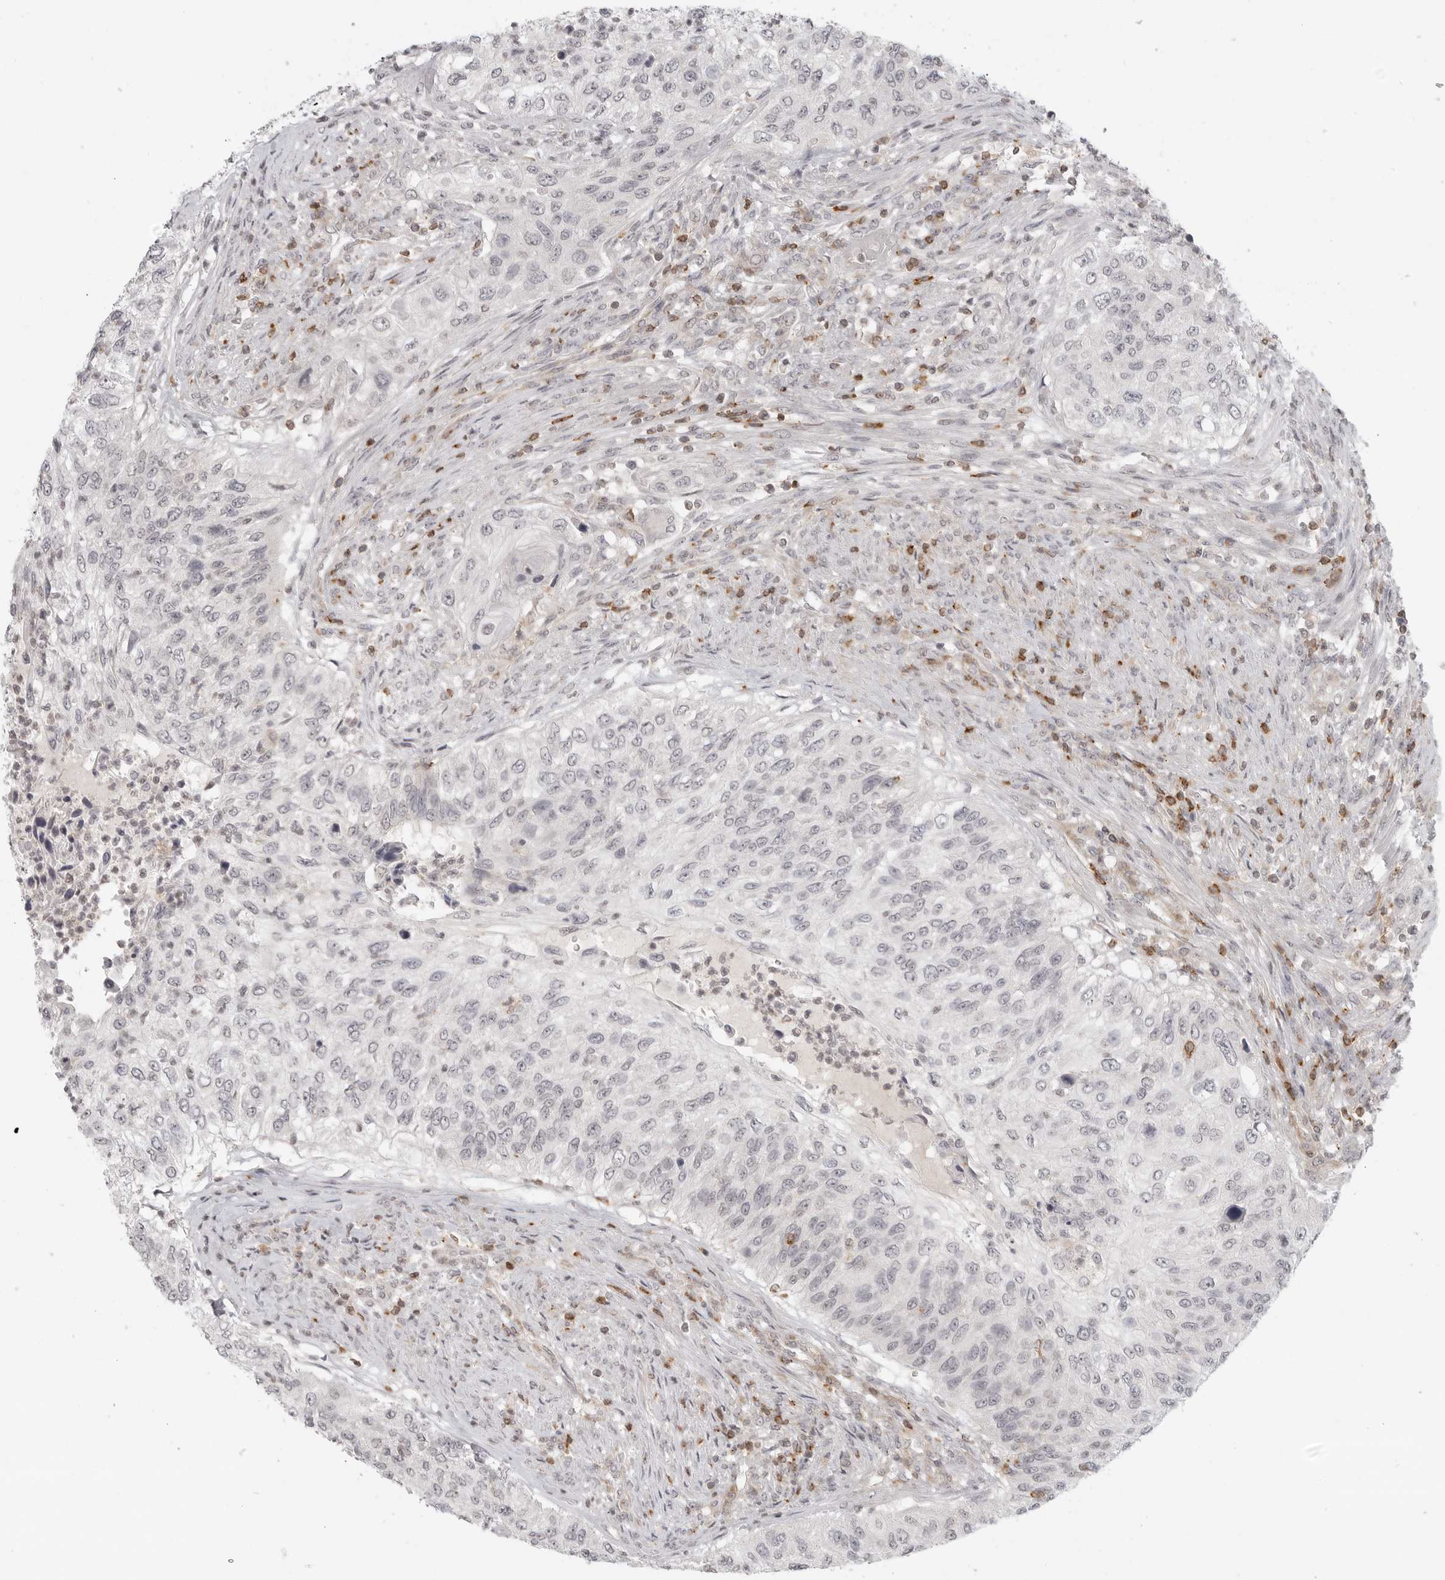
{"staining": {"intensity": "negative", "quantity": "none", "location": "none"}, "tissue": "urothelial cancer", "cell_type": "Tumor cells", "image_type": "cancer", "snomed": [{"axis": "morphology", "description": "Urothelial carcinoma, High grade"}, {"axis": "topography", "description": "Urinary bladder"}], "caption": "This is an IHC photomicrograph of urothelial carcinoma (high-grade). There is no staining in tumor cells.", "gene": "SH3KBP1", "patient": {"sex": "female", "age": 60}}